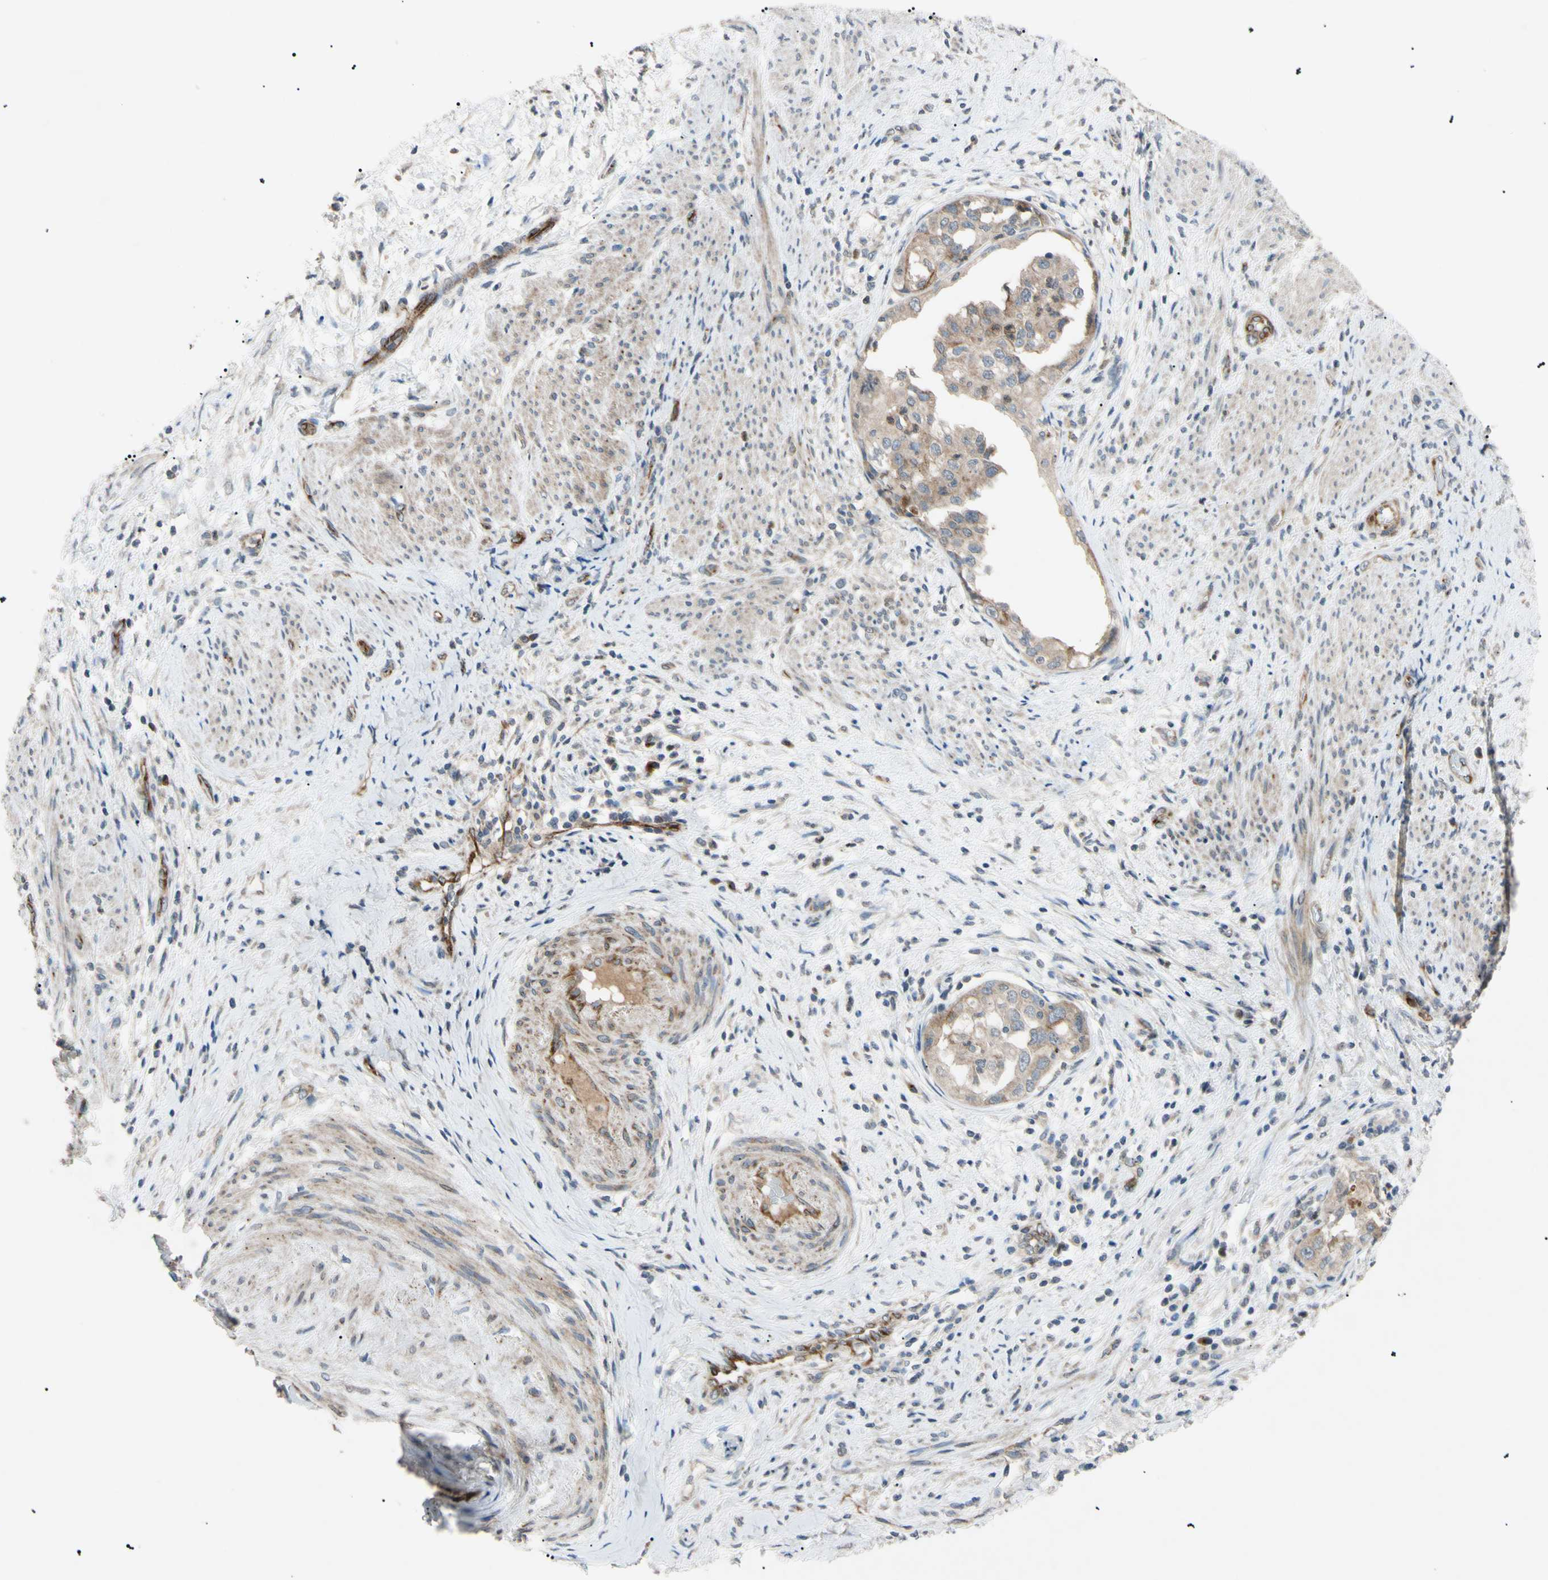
{"staining": {"intensity": "weak", "quantity": ">75%", "location": "cytoplasmic/membranous"}, "tissue": "endometrial cancer", "cell_type": "Tumor cells", "image_type": "cancer", "snomed": [{"axis": "morphology", "description": "Adenocarcinoma, NOS"}, {"axis": "topography", "description": "Endometrium"}], "caption": "There is low levels of weak cytoplasmic/membranous positivity in tumor cells of endometrial adenocarcinoma, as demonstrated by immunohistochemical staining (brown color).", "gene": "TUBB4A", "patient": {"sex": "female", "age": 85}}